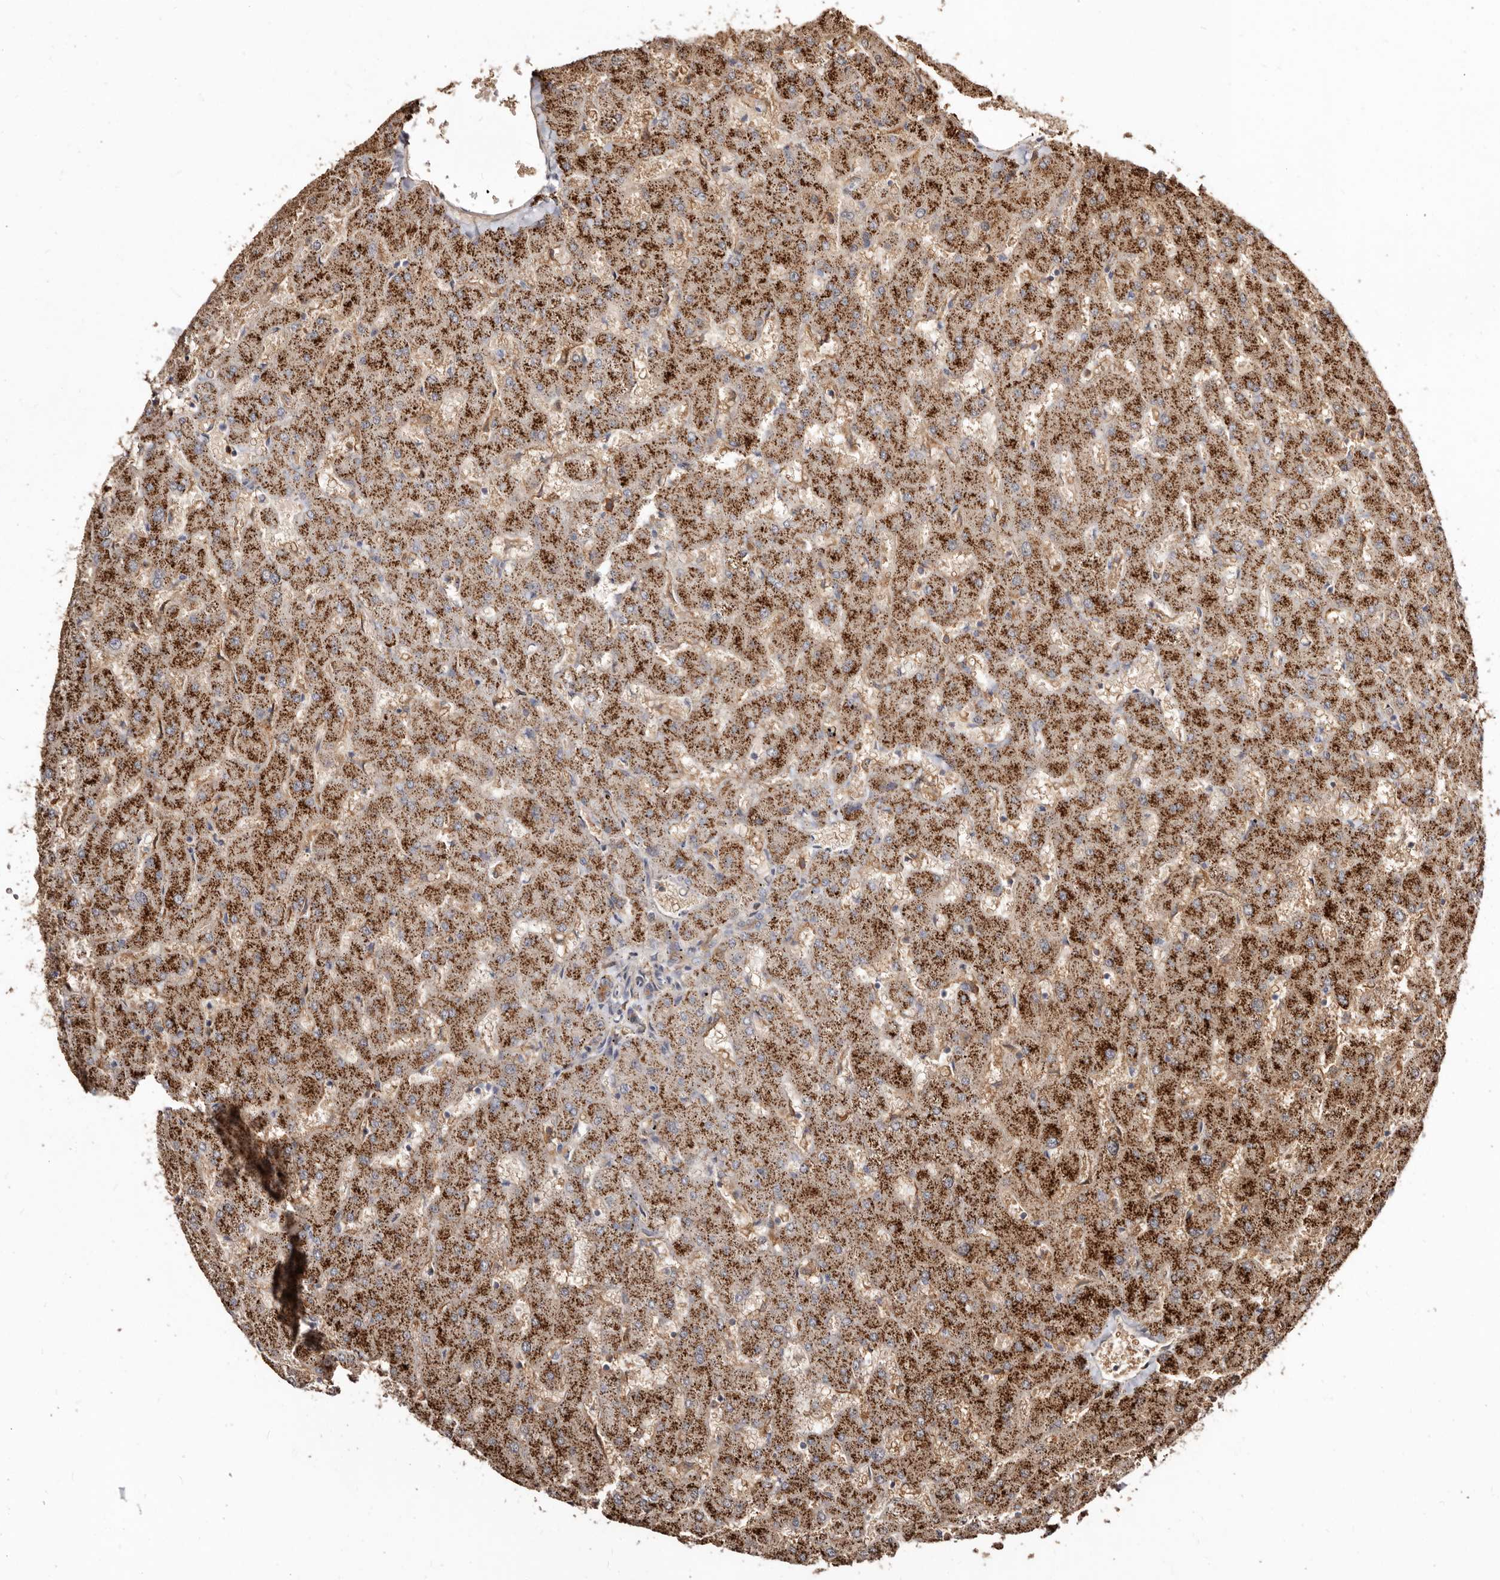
{"staining": {"intensity": "strong", "quantity": ">75%", "location": "cytoplasmic/membranous"}, "tissue": "liver", "cell_type": "Cholangiocytes", "image_type": "normal", "snomed": [{"axis": "morphology", "description": "Normal tissue, NOS"}, {"axis": "topography", "description": "Liver"}], "caption": "Strong cytoplasmic/membranous staining for a protein is appreciated in about >75% of cholangiocytes of benign liver using immunohistochemistry.", "gene": "LRRC25", "patient": {"sex": "female", "age": 63}}